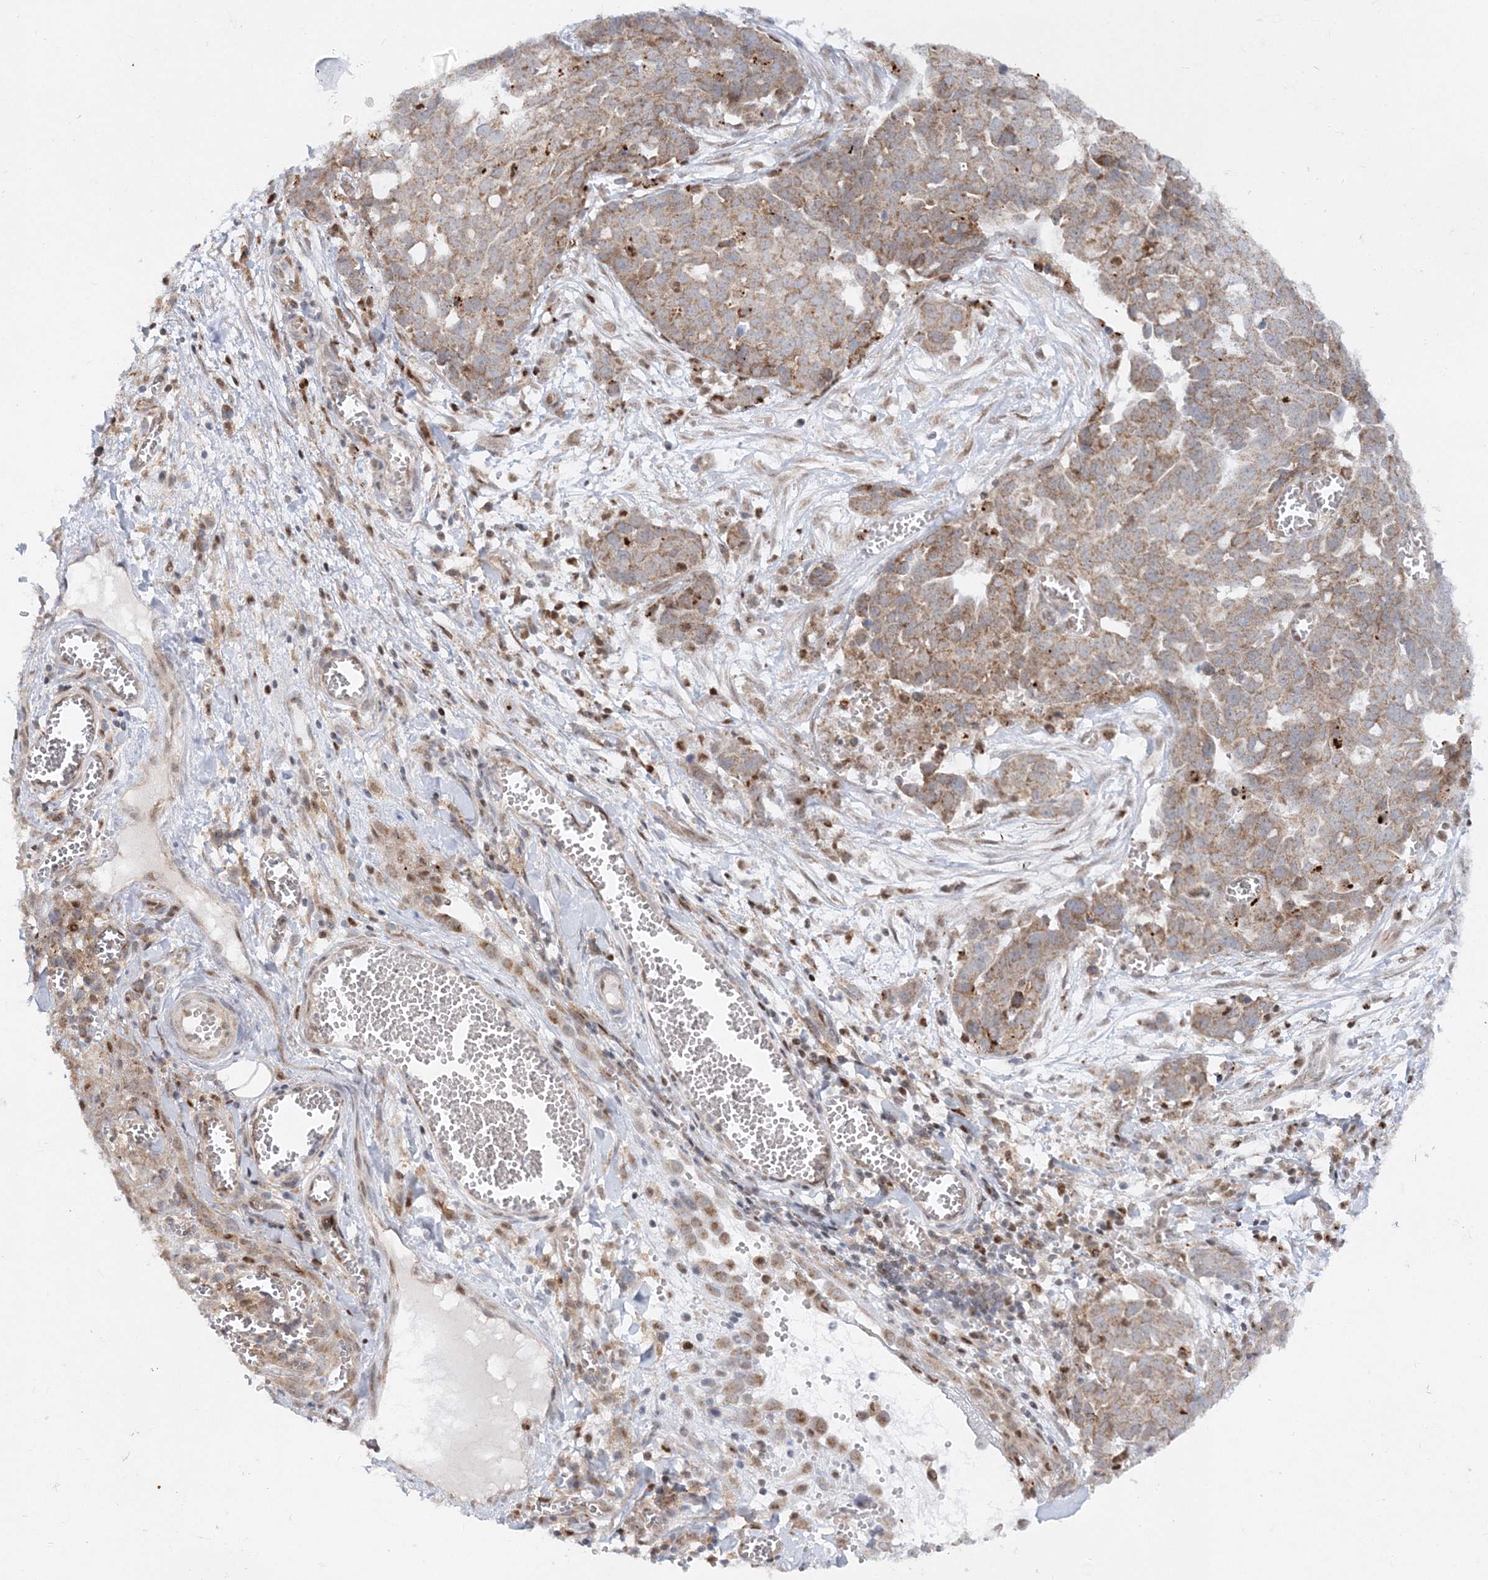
{"staining": {"intensity": "weak", "quantity": ">75%", "location": "cytoplasmic/membranous"}, "tissue": "ovarian cancer", "cell_type": "Tumor cells", "image_type": "cancer", "snomed": [{"axis": "morphology", "description": "Cystadenocarcinoma, serous, NOS"}, {"axis": "topography", "description": "Soft tissue"}, {"axis": "topography", "description": "Ovary"}], "caption": "Ovarian cancer (serous cystadenocarcinoma) tissue demonstrates weak cytoplasmic/membranous expression in about >75% of tumor cells", "gene": "RAB11FIP2", "patient": {"sex": "female", "age": 57}}